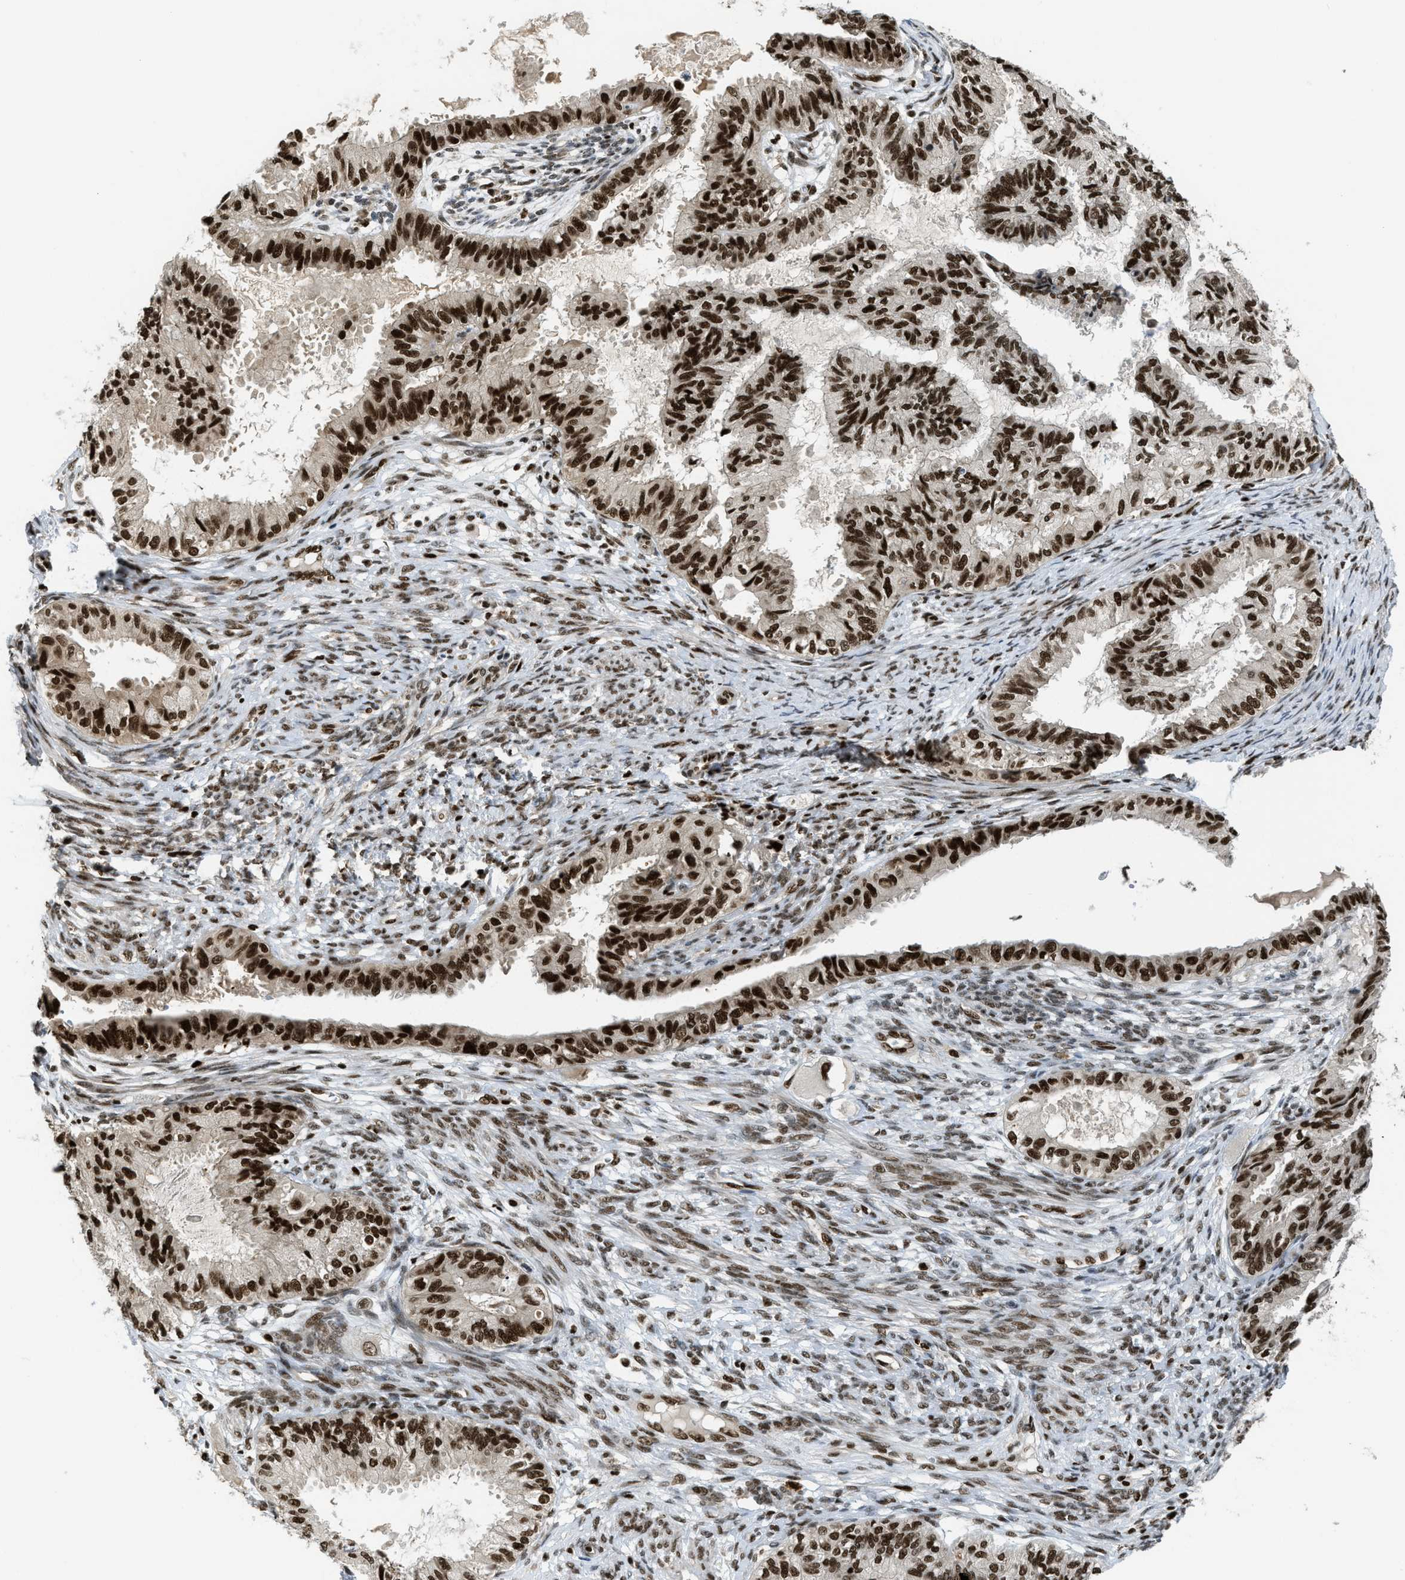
{"staining": {"intensity": "strong", "quantity": ">75%", "location": "nuclear"}, "tissue": "cervical cancer", "cell_type": "Tumor cells", "image_type": "cancer", "snomed": [{"axis": "morphology", "description": "Normal tissue, NOS"}, {"axis": "morphology", "description": "Adenocarcinoma, NOS"}, {"axis": "topography", "description": "Cervix"}, {"axis": "topography", "description": "Endometrium"}], "caption": "Immunohistochemistry (IHC) staining of cervical cancer (adenocarcinoma), which shows high levels of strong nuclear staining in approximately >75% of tumor cells indicating strong nuclear protein positivity. The staining was performed using DAB (3,3'-diaminobenzidine) (brown) for protein detection and nuclei were counterstained in hematoxylin (blue).", "gene": "RFX5", "patient": {"sex": "female", "age": 86}}